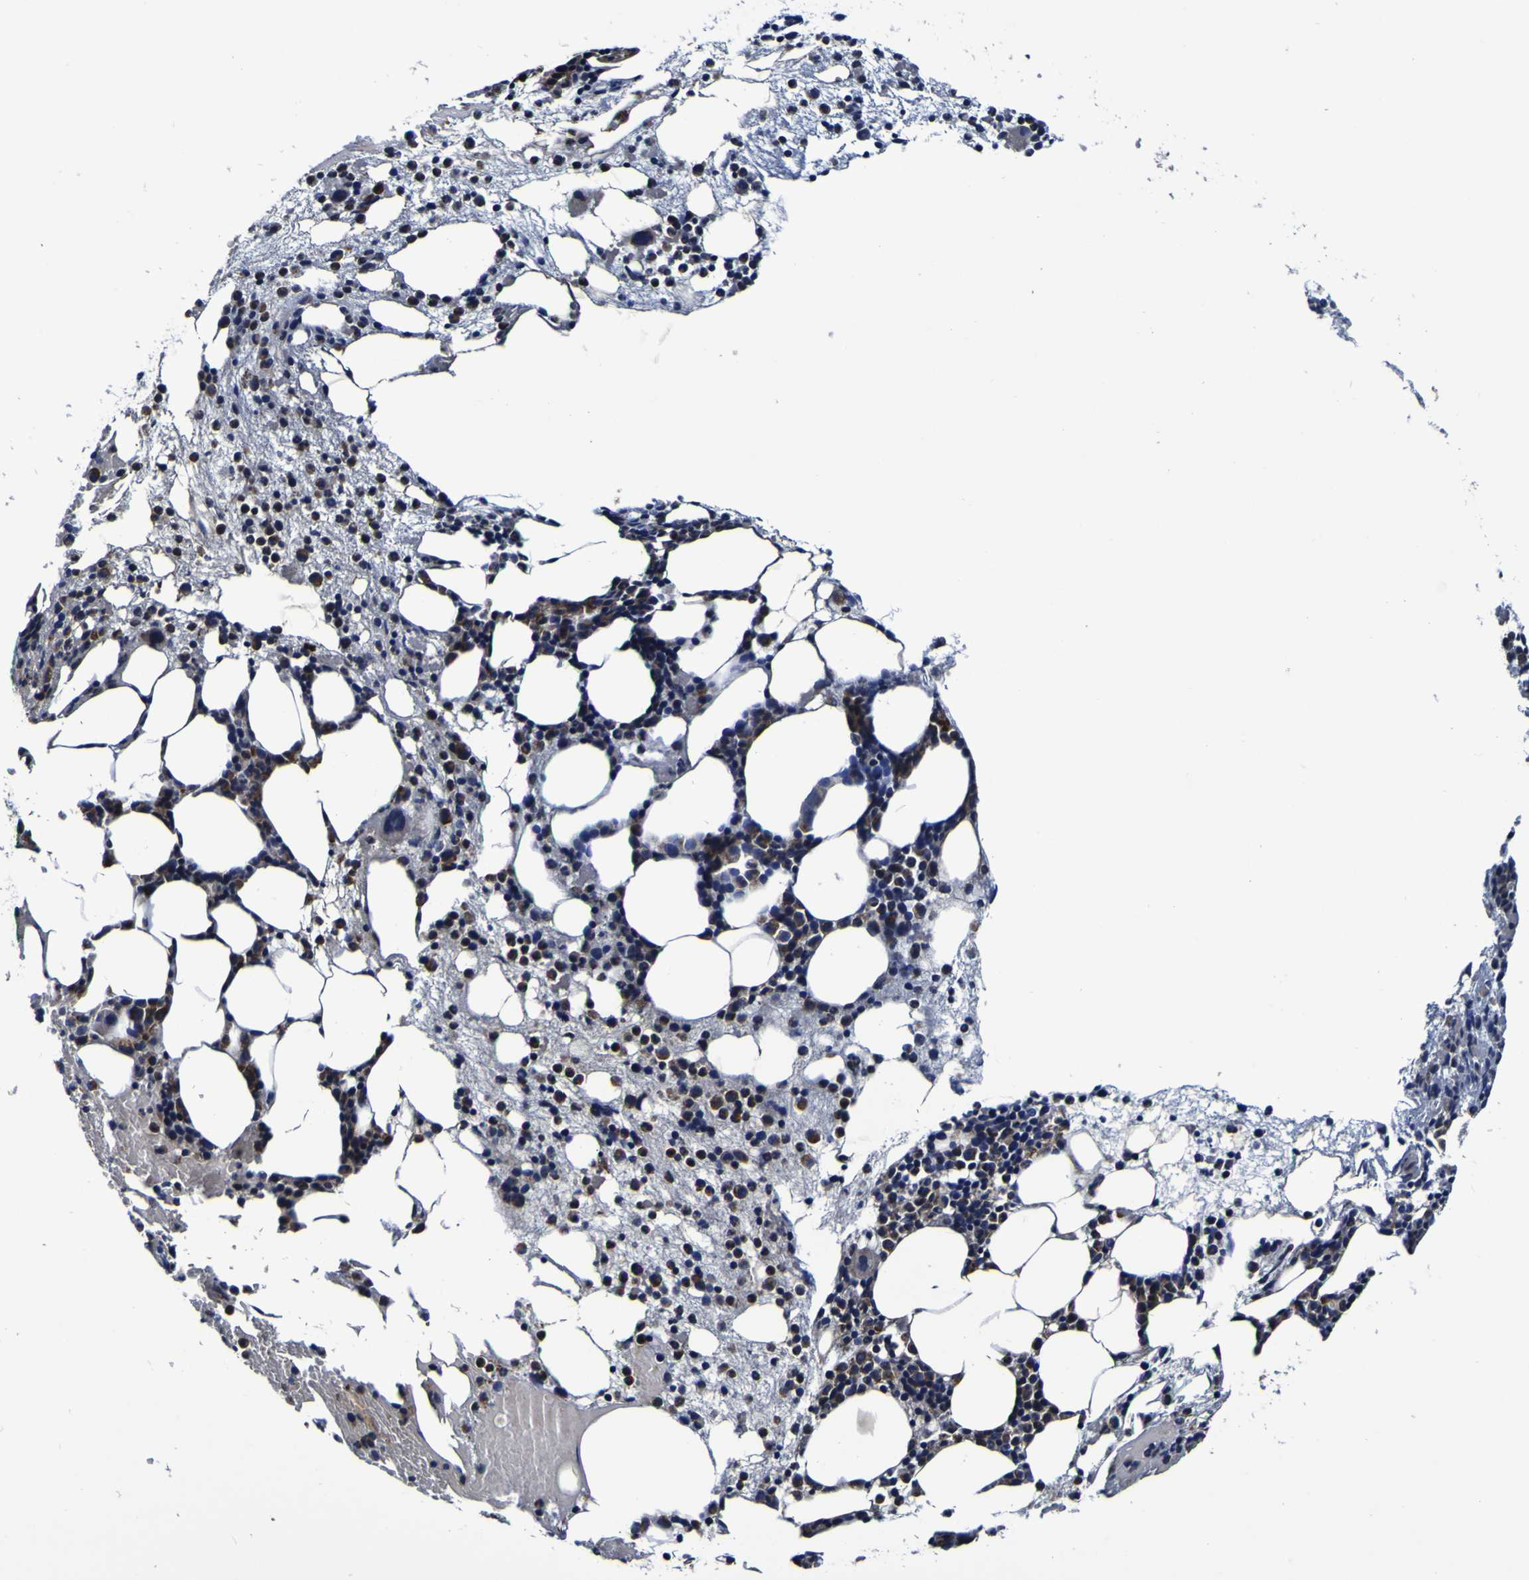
{"staining": {"intensity": "moderate", "quantity": "25%-75%", "location": "cytoplasmic/membranous"}, "tissue": "bone marrow", "cell_type": "Hematopoietic cells", "image_type": "normal", "snomed": [{"axis": "morphology", "description": "Normal tissue, NOS"}, {"axis": "morphology", "description": "Inflammation, NOS"}, {"axis": "topography", "description": "Bone marrow"}], "caption": "Immunohistochemistry (IHC) staining of normal bone marrow, which demonstrates medium levels of moderate cytoplasmic/membranous staining in approximately 25%-75% of hematopoietic cells indicating moderate cytoplasmic/membranous protein positivity. The staining was performed using DAB (3,3'-diaminobenzidine) (brown) for protein detection and nuclei were counterstained in hematoxylin (blue).", "gene": "PDLIM4", "patient": {"sex": "female", "age": 79}}